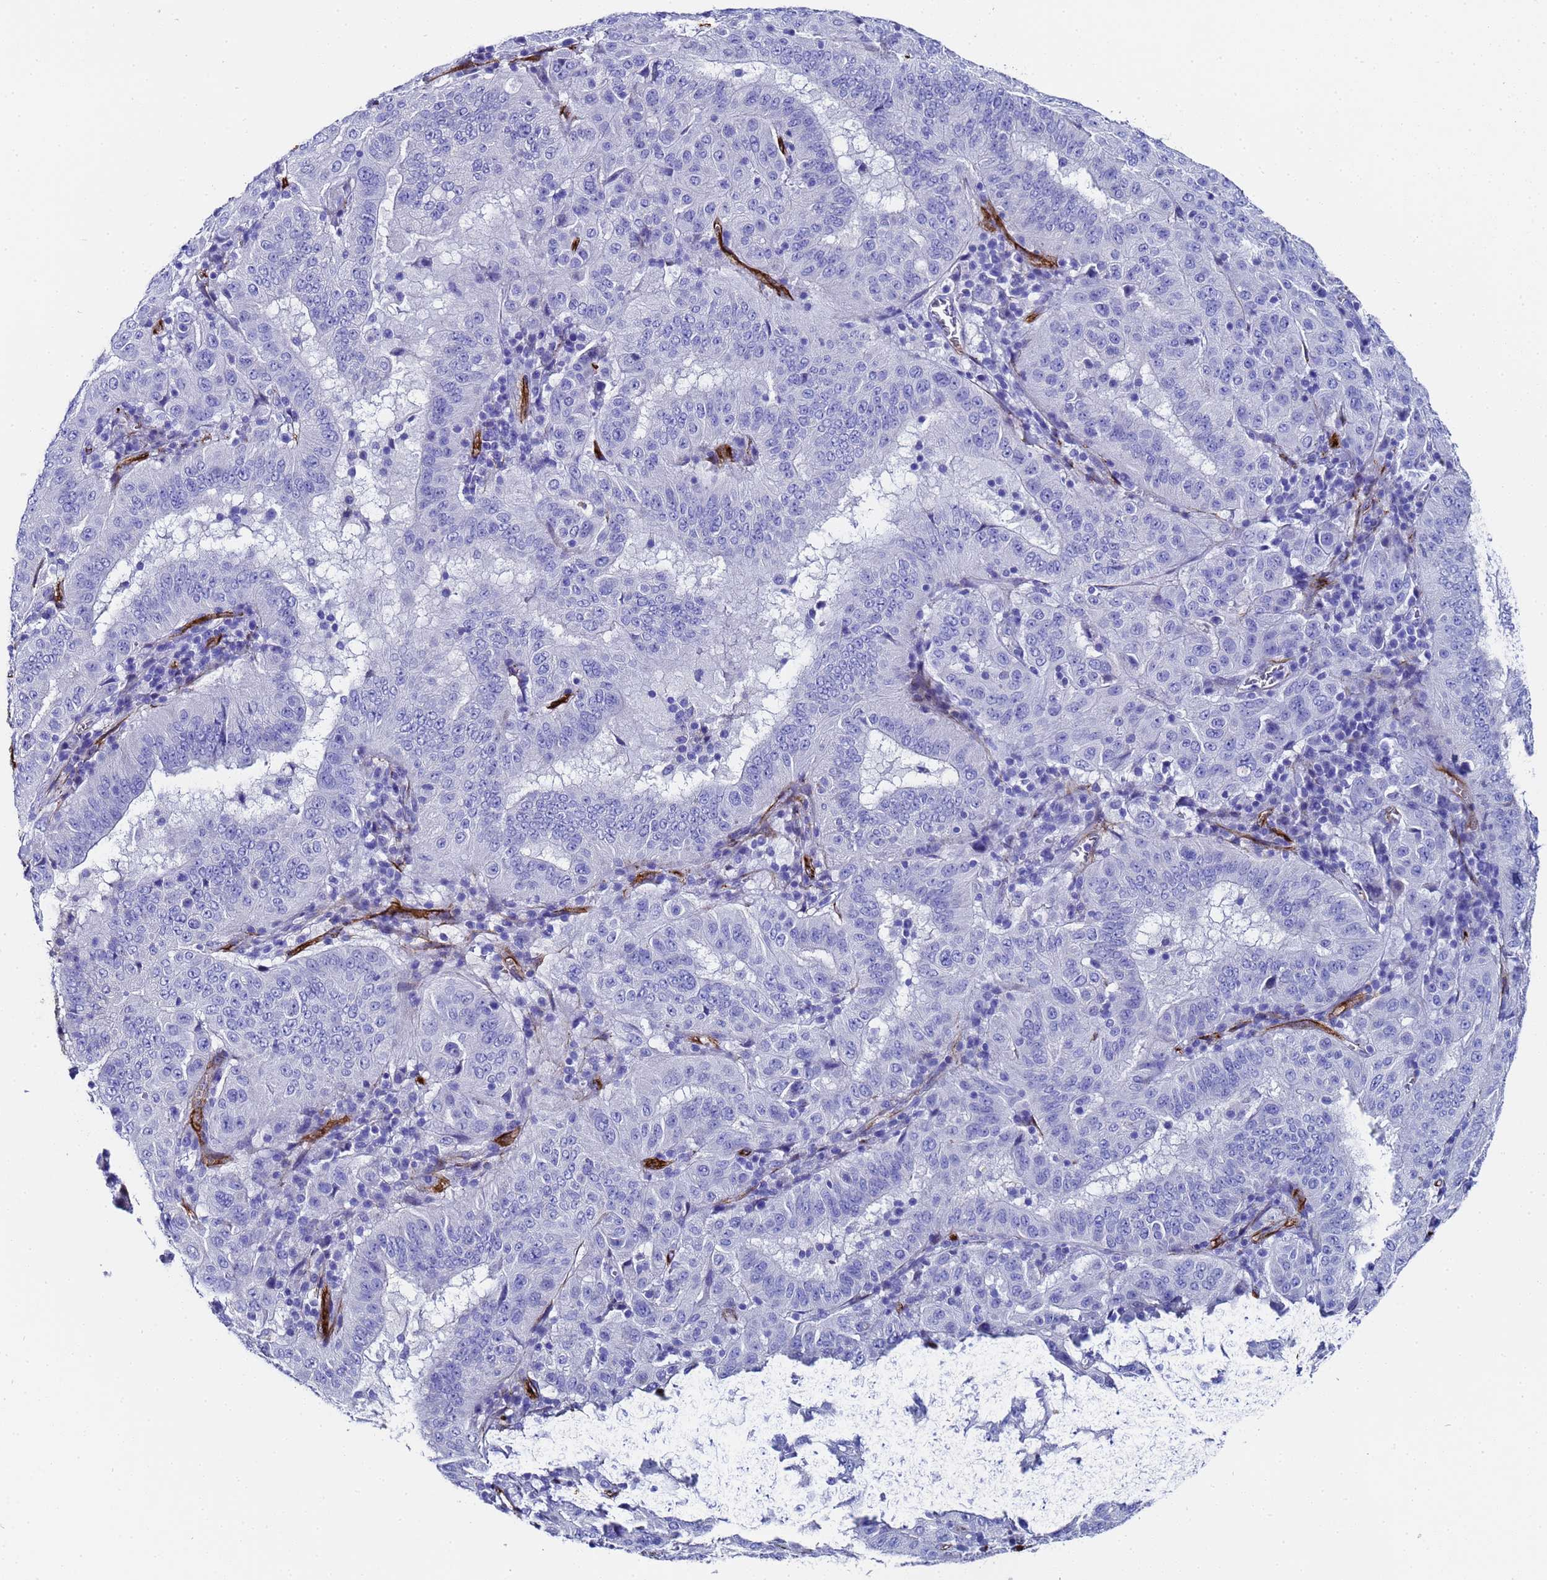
{"staining": {"intensity": "negative", "quantity": "none", "location": "none"}, "tissue": "pancreatic cancer", "cell_type": "Tumor cells", "image_type": "cancer", "snomed": [{"axis": "morphology", "description": "Adenocarcinoma, NOS"}, {"axis": "topography", "description": "Pancreas"}], "caption": "Pancreatic cancer stained for a protein using immunohistochemistry (IHC) exhibits no expression tumor cells.", "gene": "ADIPOQ", "patient": {"sex": "male", "age": 63}}